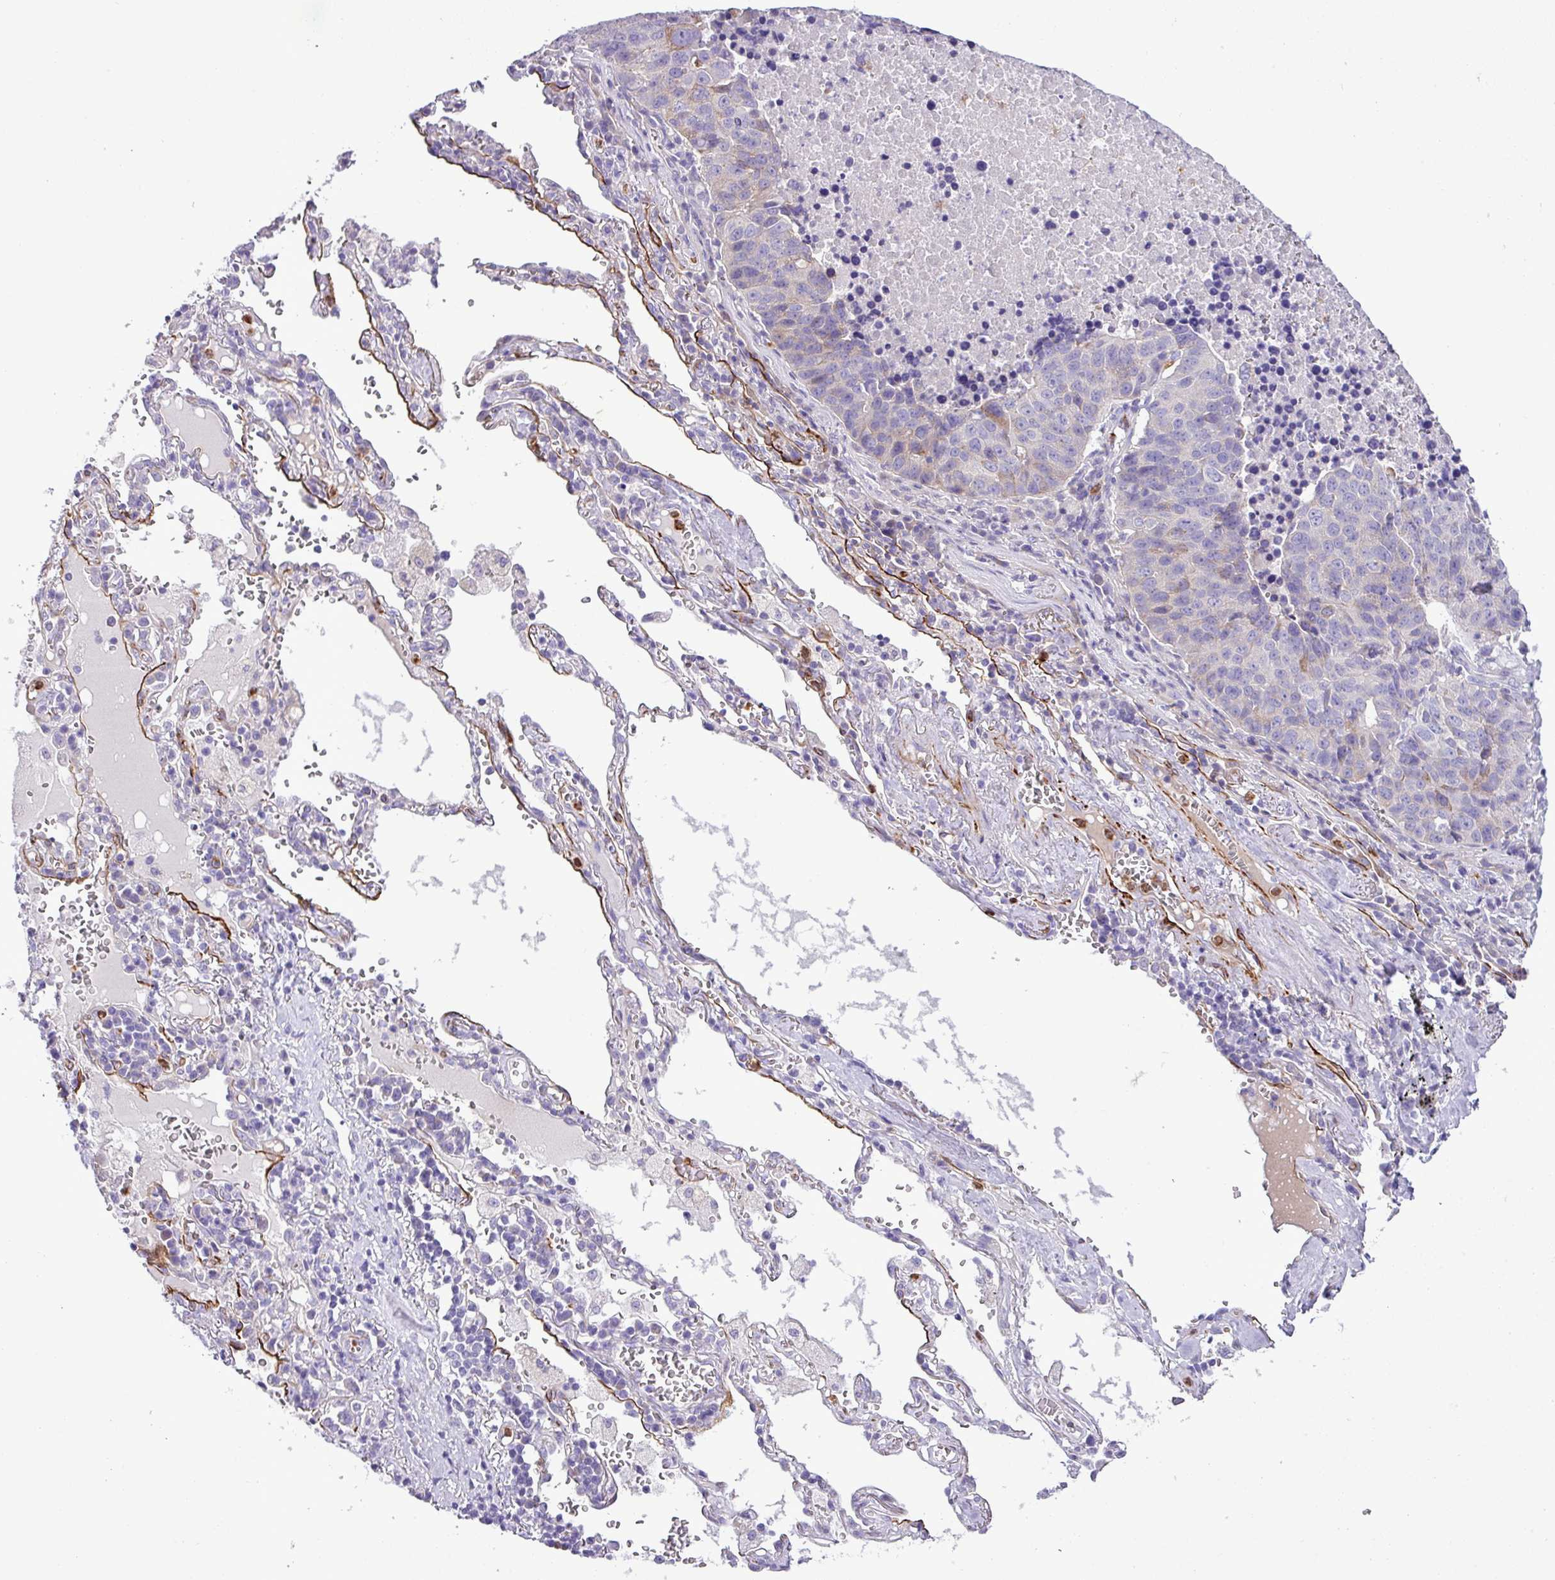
{"staining": {"intensity": "moderate", "quantity": "25%-75%", "location": "cytoplasmic/membranous"}, "tissue": "lung cancer", "cell_type": "Tumor cells", "image_type": "cancer", "snomed": [{"axis": "morphology", "description": "Squamous cell carcinoma, NOS"}, {"axis": "topography", "description": "Lung"}], "caption": "The micrograph demonstrates staining of lung squamous cell carcinoma, revealing moderate cytoplasmic/membranous protein staining (brown color) within tumor cells.", "gene": "ZSCAN5A", "patient": {"sex": "female", "age": 66}}